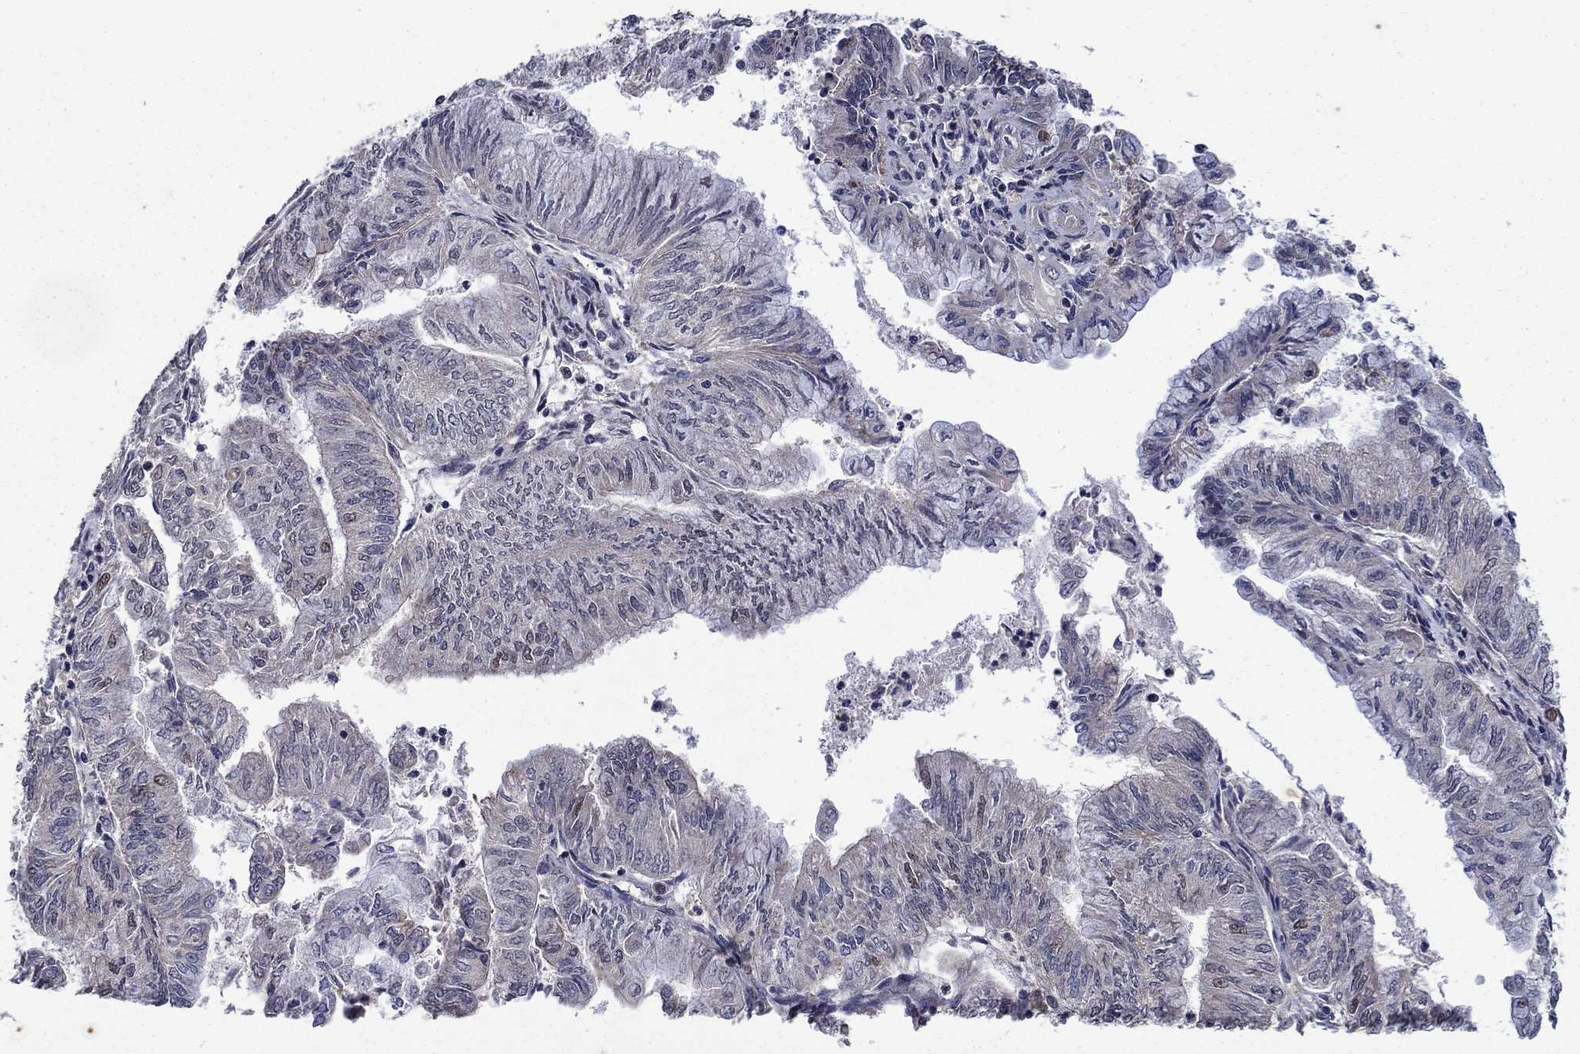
{"staining": {"intensity": "moderate", "quantity": "<25%", "location": "cytoplasmic/membranous"}, "tissue": "endometrial cancer", "cell_type": "Tumor cells", "image_type": "cancer", "snomed": [{"axis": "morphology", "description": "Adenocarcinoma, NOS"}, {"axis": "topography", "description": "Endometrium"}], "caption": "There is low levels of moderate cytoplasmic/membranous staining in tumor cells of endometrial adenocarcinoma, as demonstrated by immunohistochemical staining (brown color).", "gene": "AGTPBP1", "patient": {"sex": "female", "age": 59}}